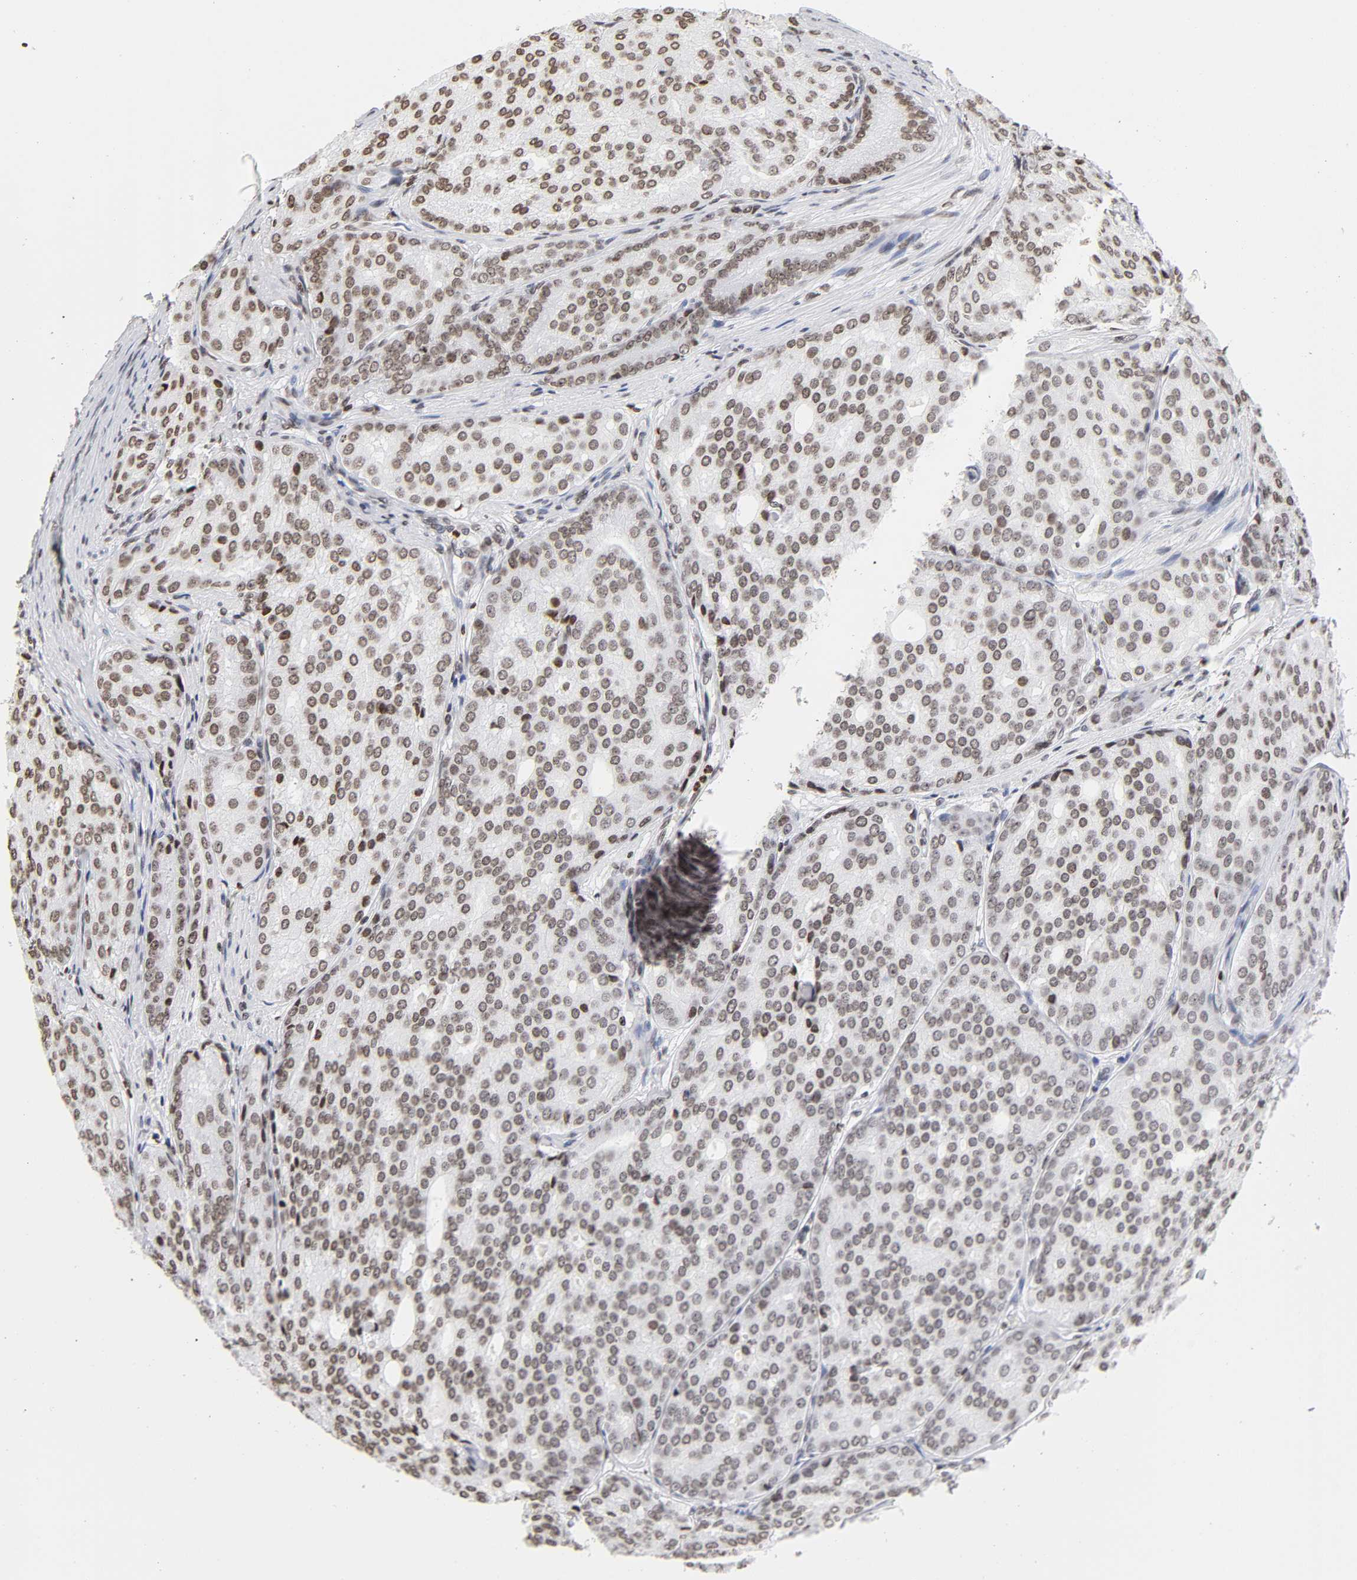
{"staining": {"intensity": "weak", "quantity": ">75%", "location": "nuclear"}, "tissue": "prostate cancer", "cell_type": "Tumor cells", "image_type": "cancer", "snomed": [{"axis": "morphology", "description": "Adenocarcinoma, High grade"}, {"axis": "topography", "description": "Prostate"}], "caption": "A photomicrograph of prostate cancer (high-grade adenocarcinoma) stained for a protein shows weak nuclear brown staining in tumor cells. (Stains: DAB (3,3'-diaminobenzidine) in brown, nuclei in blue, Microscopy: brightfield microscopy at high magnification).", "gene": "H2AC12", "patient": {"sex": "male", "age": 64}}